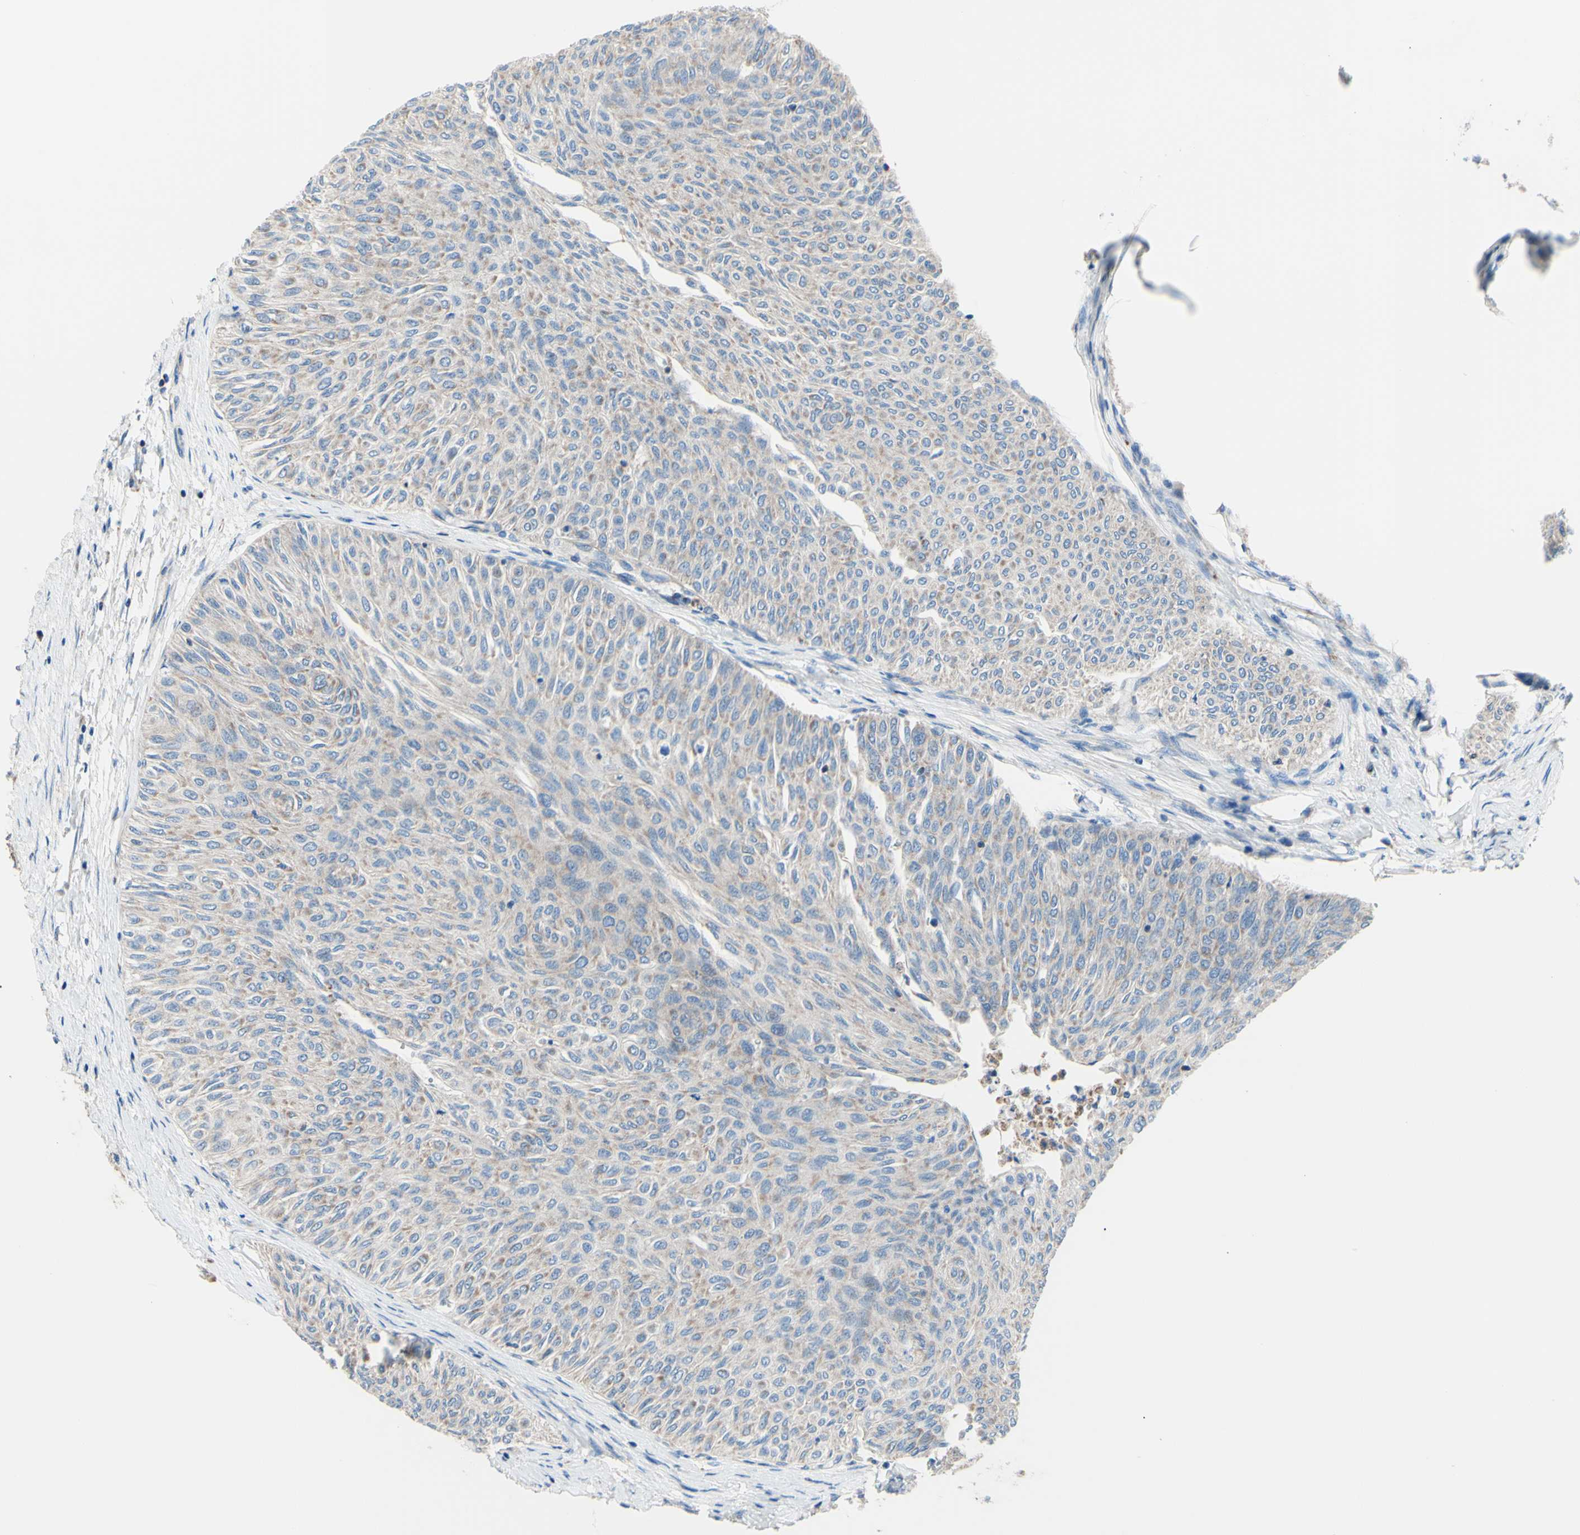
{"staining": {"intensity": "negative", "quantity": "none", "location": "none"}, "tissue": "urothelial cancer", "cell_type": "Tumor cells", "image_type": "cancer", "snomed": [{"axis": "morphology", "description": "Urothelial carcinoma, Low grade"}, {"axis": "topography", "description": "Urinary bladder"}], "caption": "A high-resolution photomicrograph shows IHC staining of urothelial cancer, which exhibits no significant expression in tumor cells.", "gene": "FMR1", "patient": {"sex": "male", "age": 78}}